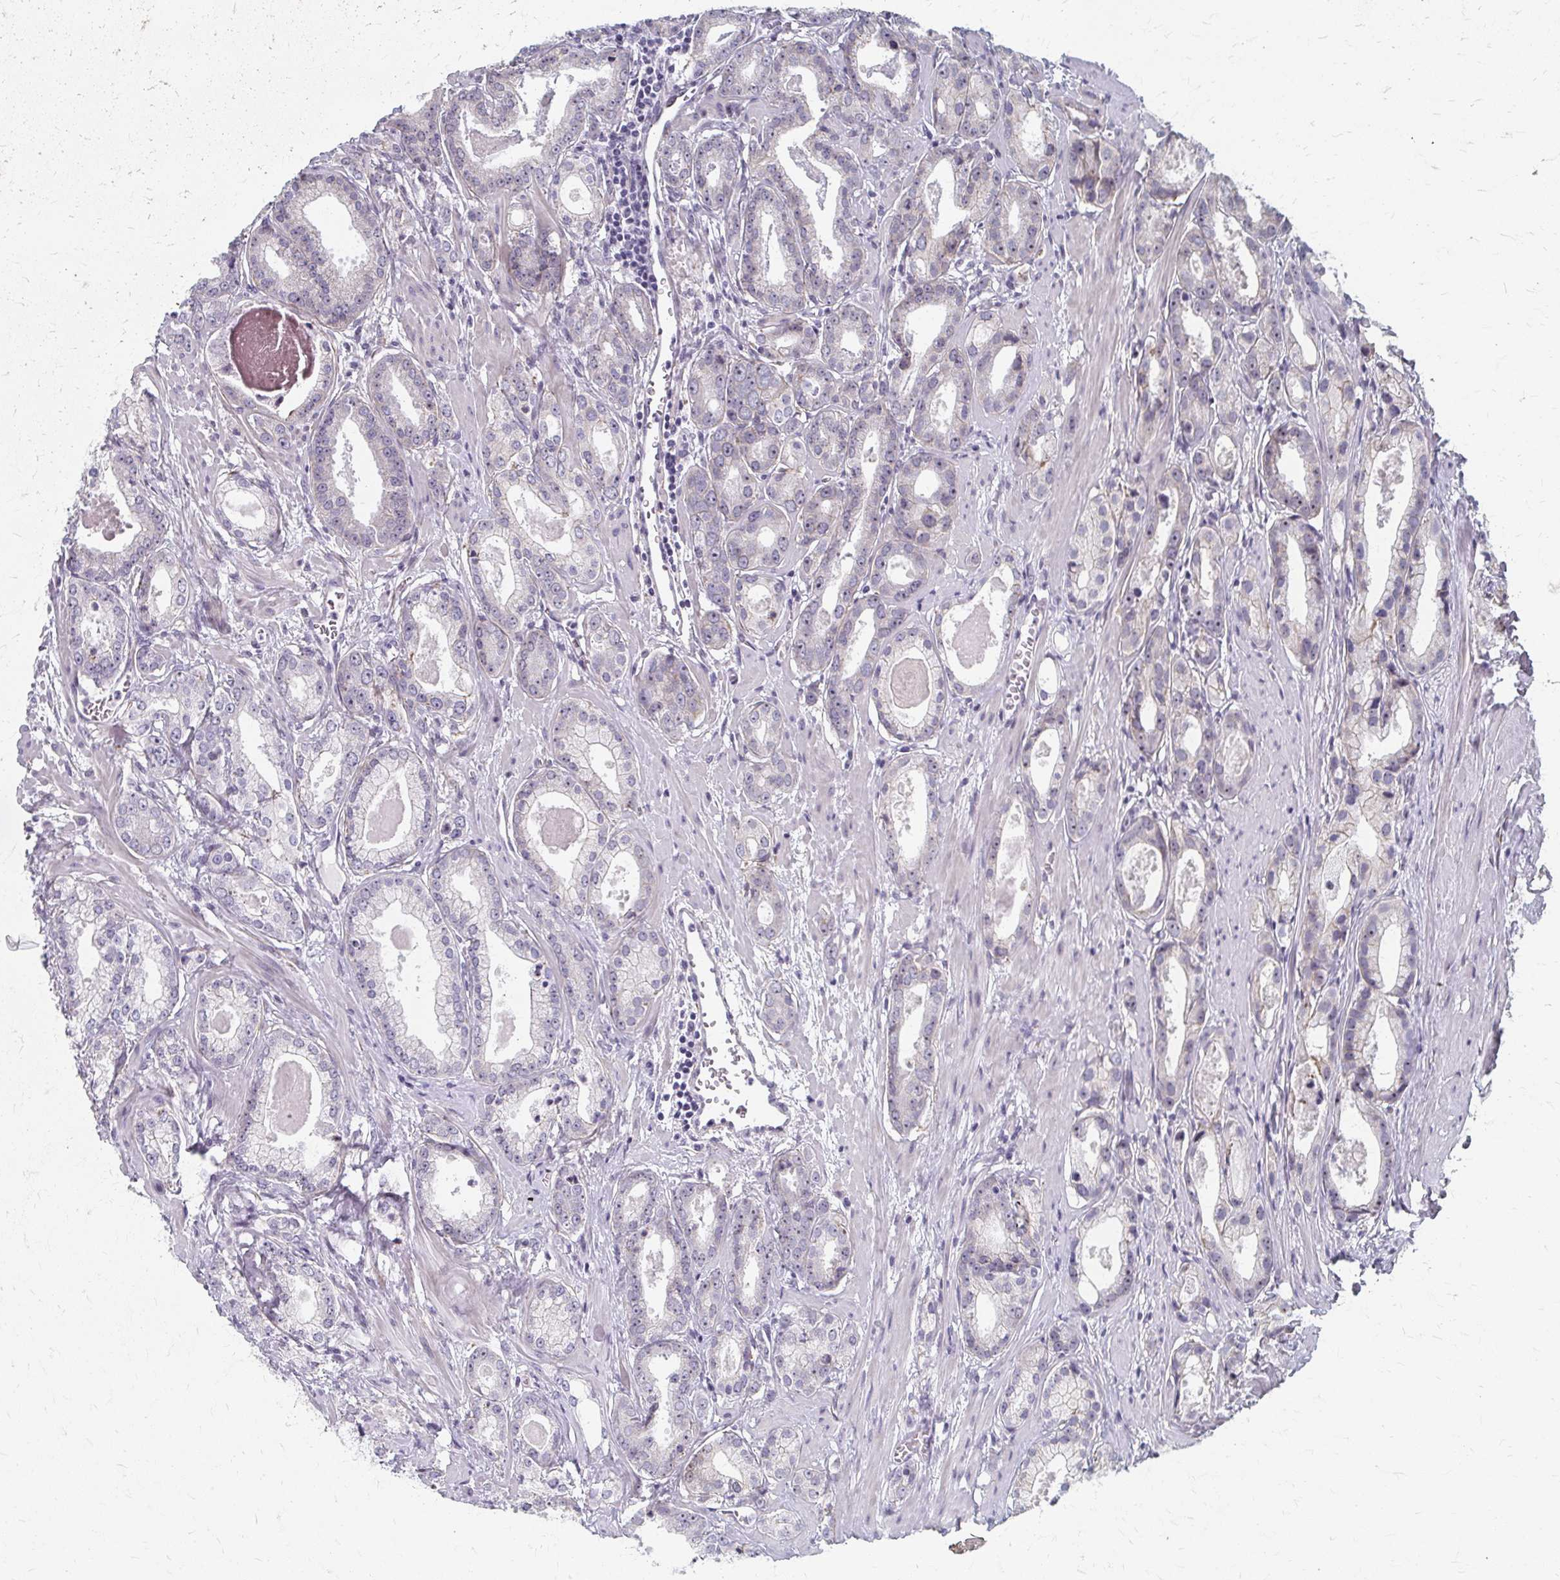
{"staining": {"intensity": "weak", "quantity": "<25%", "location": "nuclear"}, "tissue": "prostate cancer", "cell_type": "Tumor cells", "image_type": "cancer", "snomed": [{"axis": "morphology", "description": "Adenocarcinoma, NOS"}, {"axis": "morphology", "description": "Adenocarcinoma, Low grade"}, {"axis": "topography", "description": "Prostate"}], "caption": "Prostate adenocarcinoma was stained to show a protein in brown. There is no significant staining in tumor cells.", "gene": "PES1", "patient": {"sex": "male", "age": 64}}